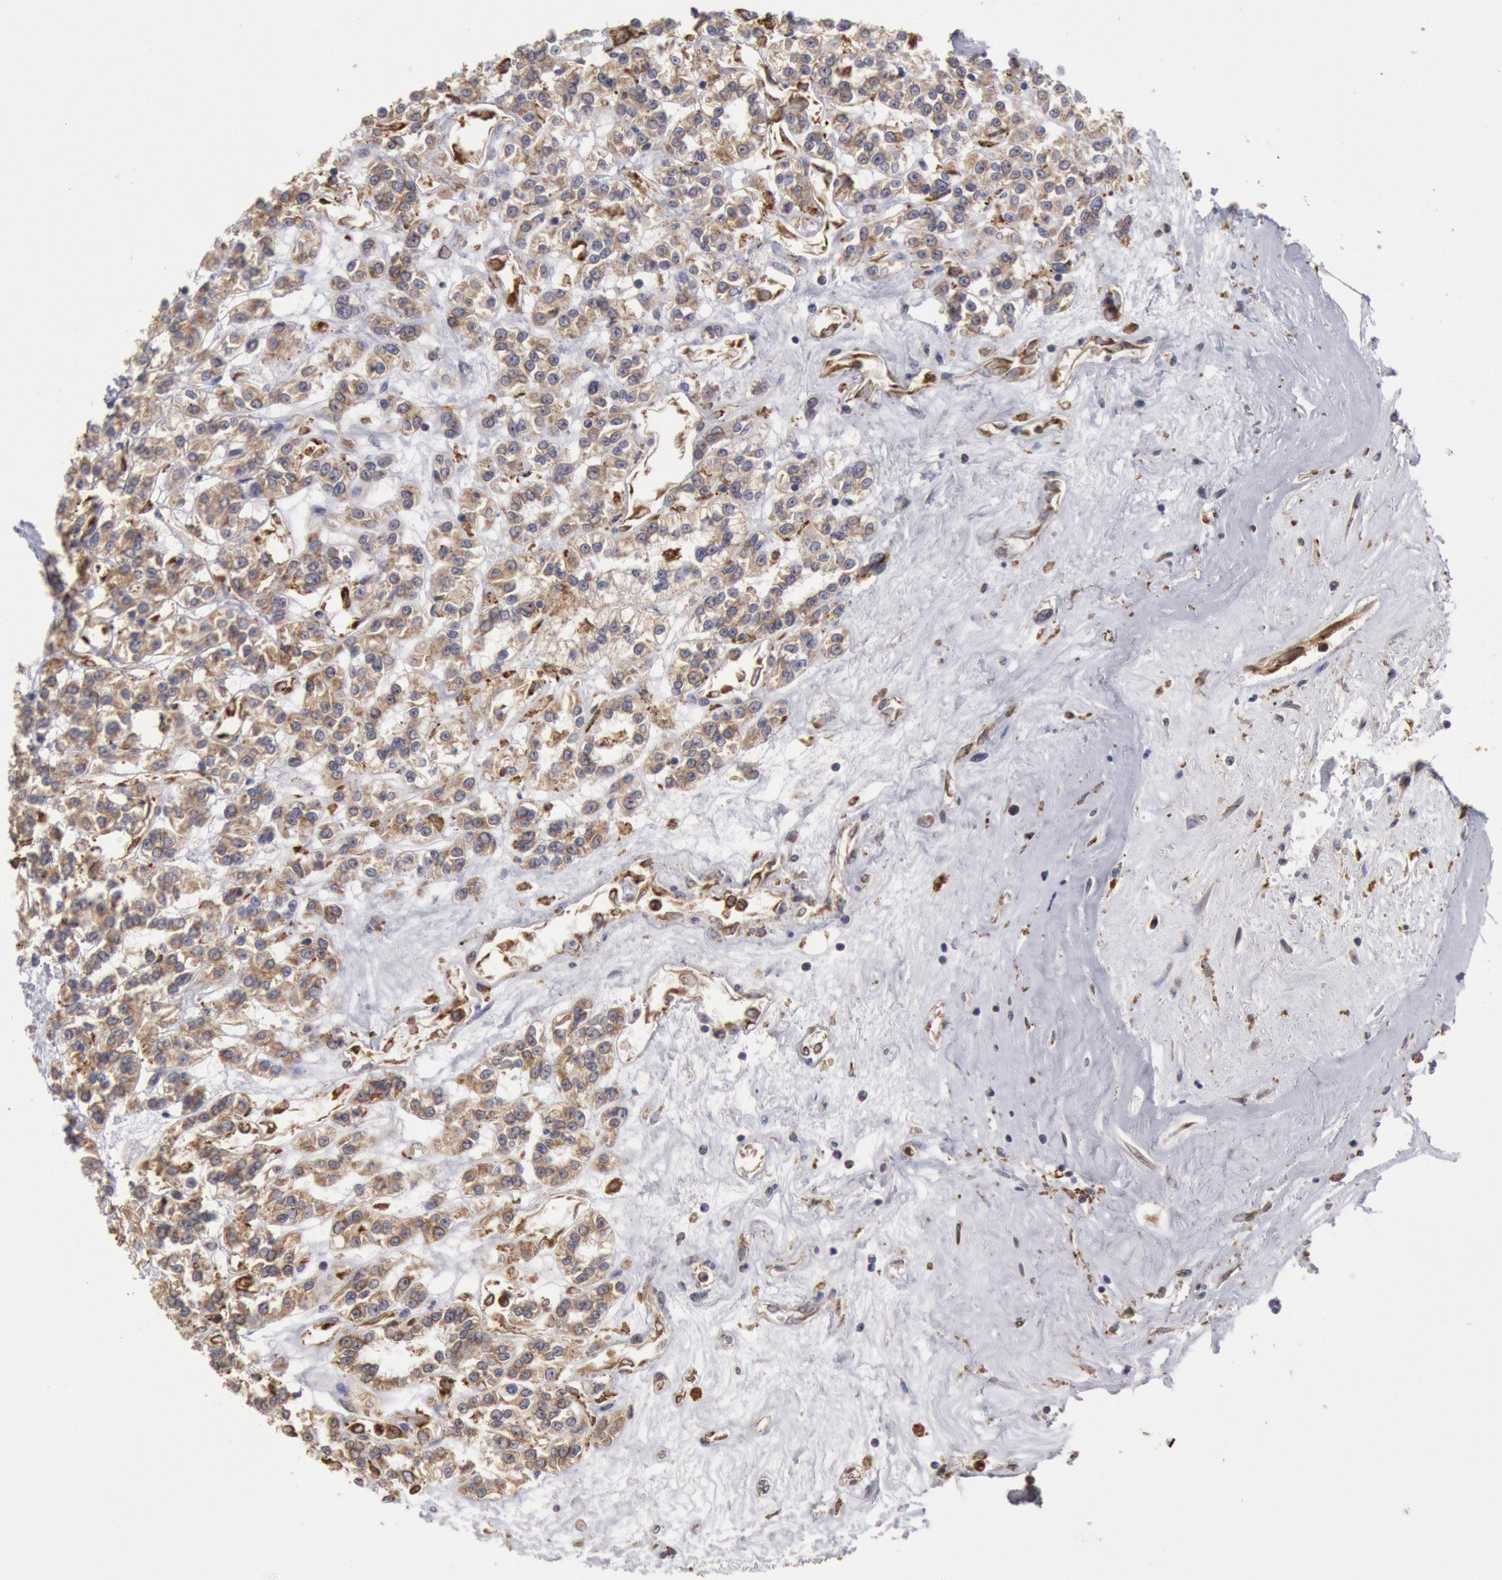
{"staining": {"intensity": "weak", "quantity": ">75%", "location": "cytoplasmic/membranous"}, "tissue": "renal cancer", "cell_type": "Tumor cells", "image_type": "cancer", "snomed": [{"axis": "morphology", "description": "Adenocarcinoma, NOS"}, {"axis": "topography", "description": "Kidney"}], "caption": "Renal adenocarcinoma stained for a protein (brown) reveals weak cytoplasmic/membranous positive staining in about >75% of tumor cells.", "gene": "ERP44", "patient": {"sex": "female", "age": 76}}